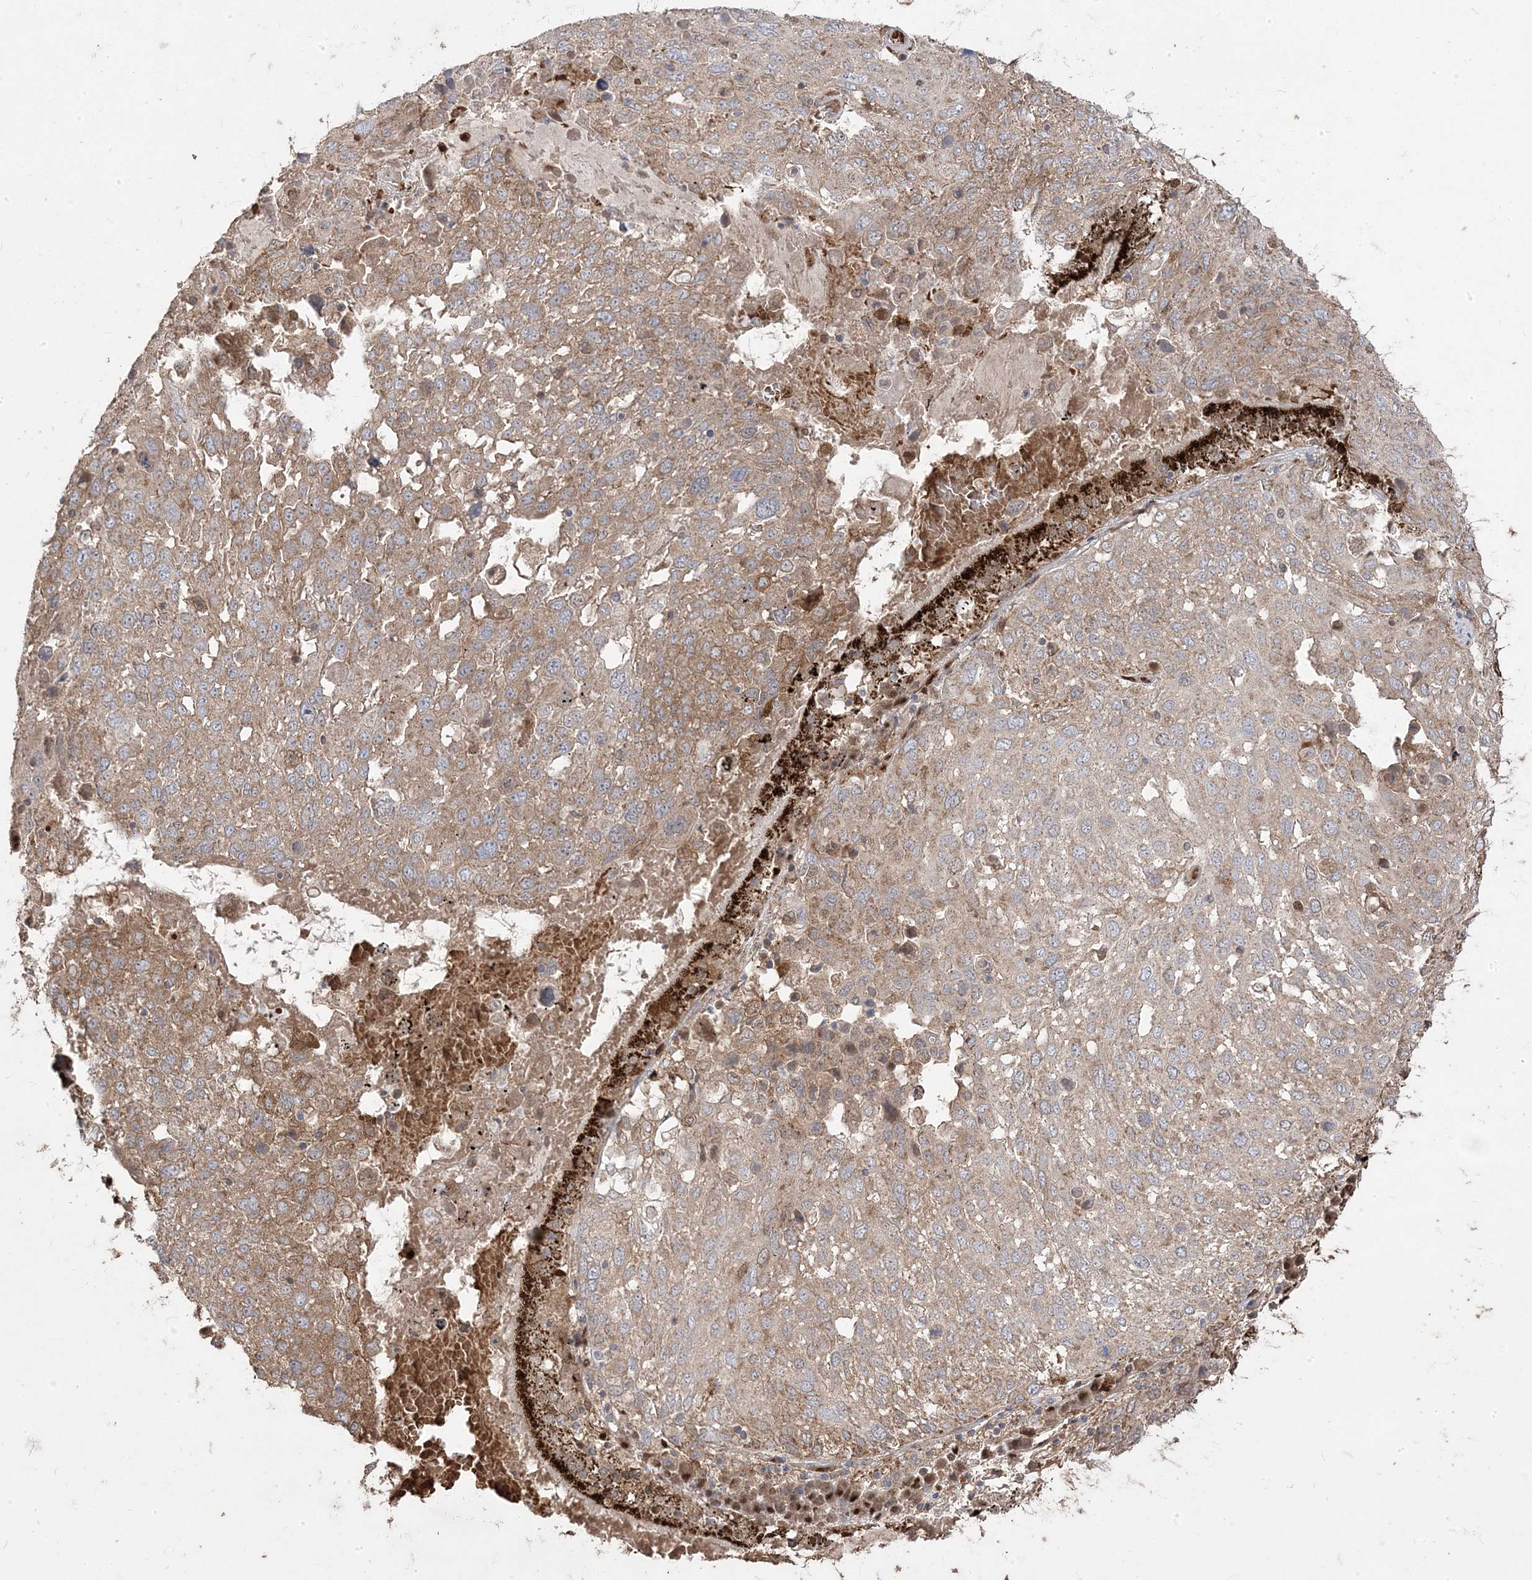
{"staining": {"intensity": "moderate", "quantity": ">75%", "location": "cytoplasmic/membranous"}, "tissue": "lung cancer", "cell_type": "Tumor cells", "image_type": "cancer", "snomed": [{"axis": "morphology", "description": "Squamous cell carcinoma, NOS"}, {"axis": "topography", "description": "Lung"}], "caption": "Immunohistochemical staining of lung cancer reveals moderate cytoplasmic/membranous protein expression in about >75% of tumor cells.", "gene": "PPOX", "patient": {"sex": "male", "age": 65}}